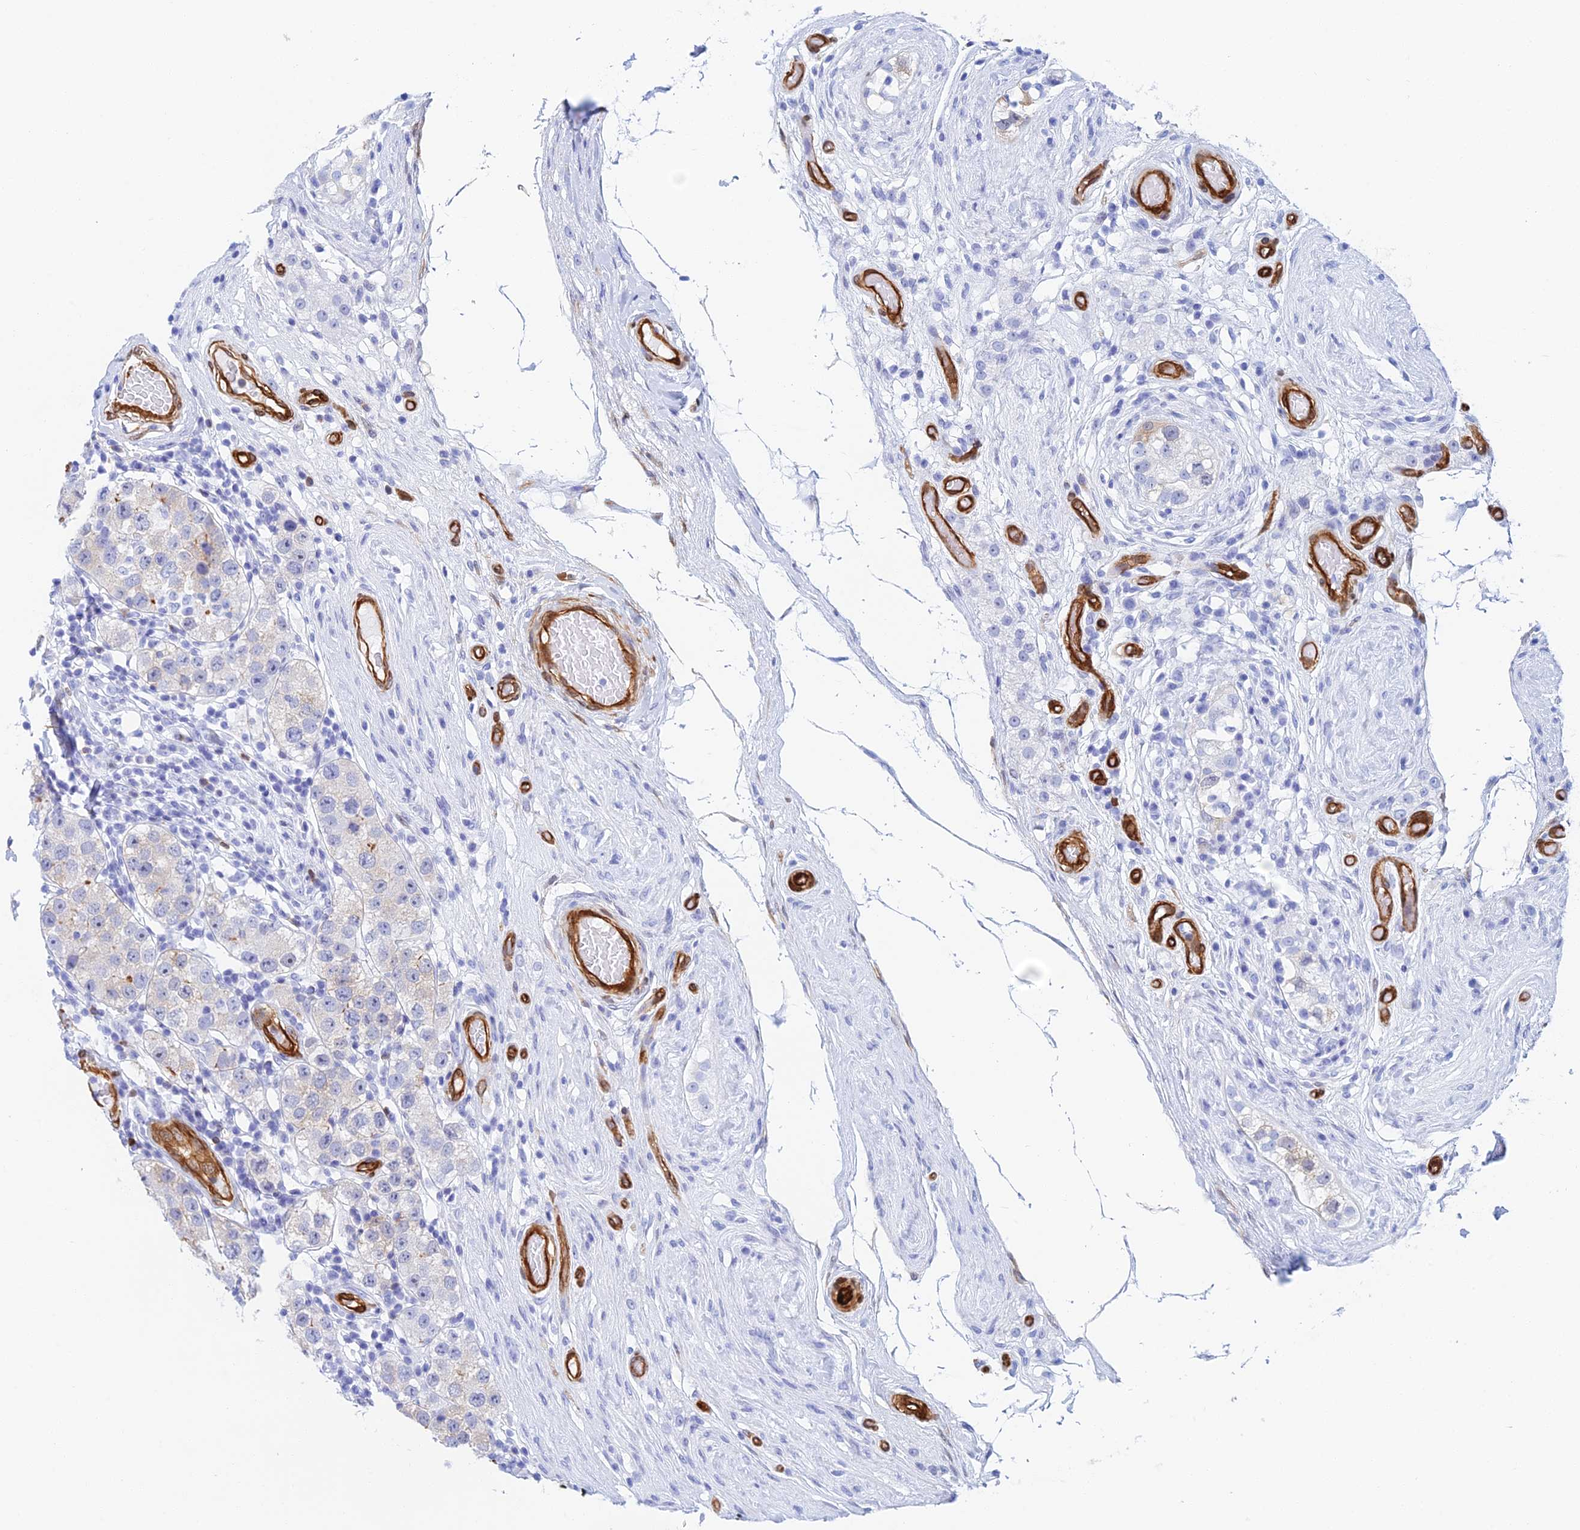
{"staining": {"intensity": "negative", "quantity": "none", "location": "none"}, "tissue": "testis cancer", "cell_type": "Tumor cells", "image_type": "cancer", "snomed": [{"axis": "morphology", "description": "Seminoma, NOS"}, {"axis": "topography", "description": "Testis"}], "caption": "The photomicrograph exhibits no significant expression in tumor cells of seminoma (testis).", "gene": "CRIP2", "patient": {"sex": "male", "age": 34}}